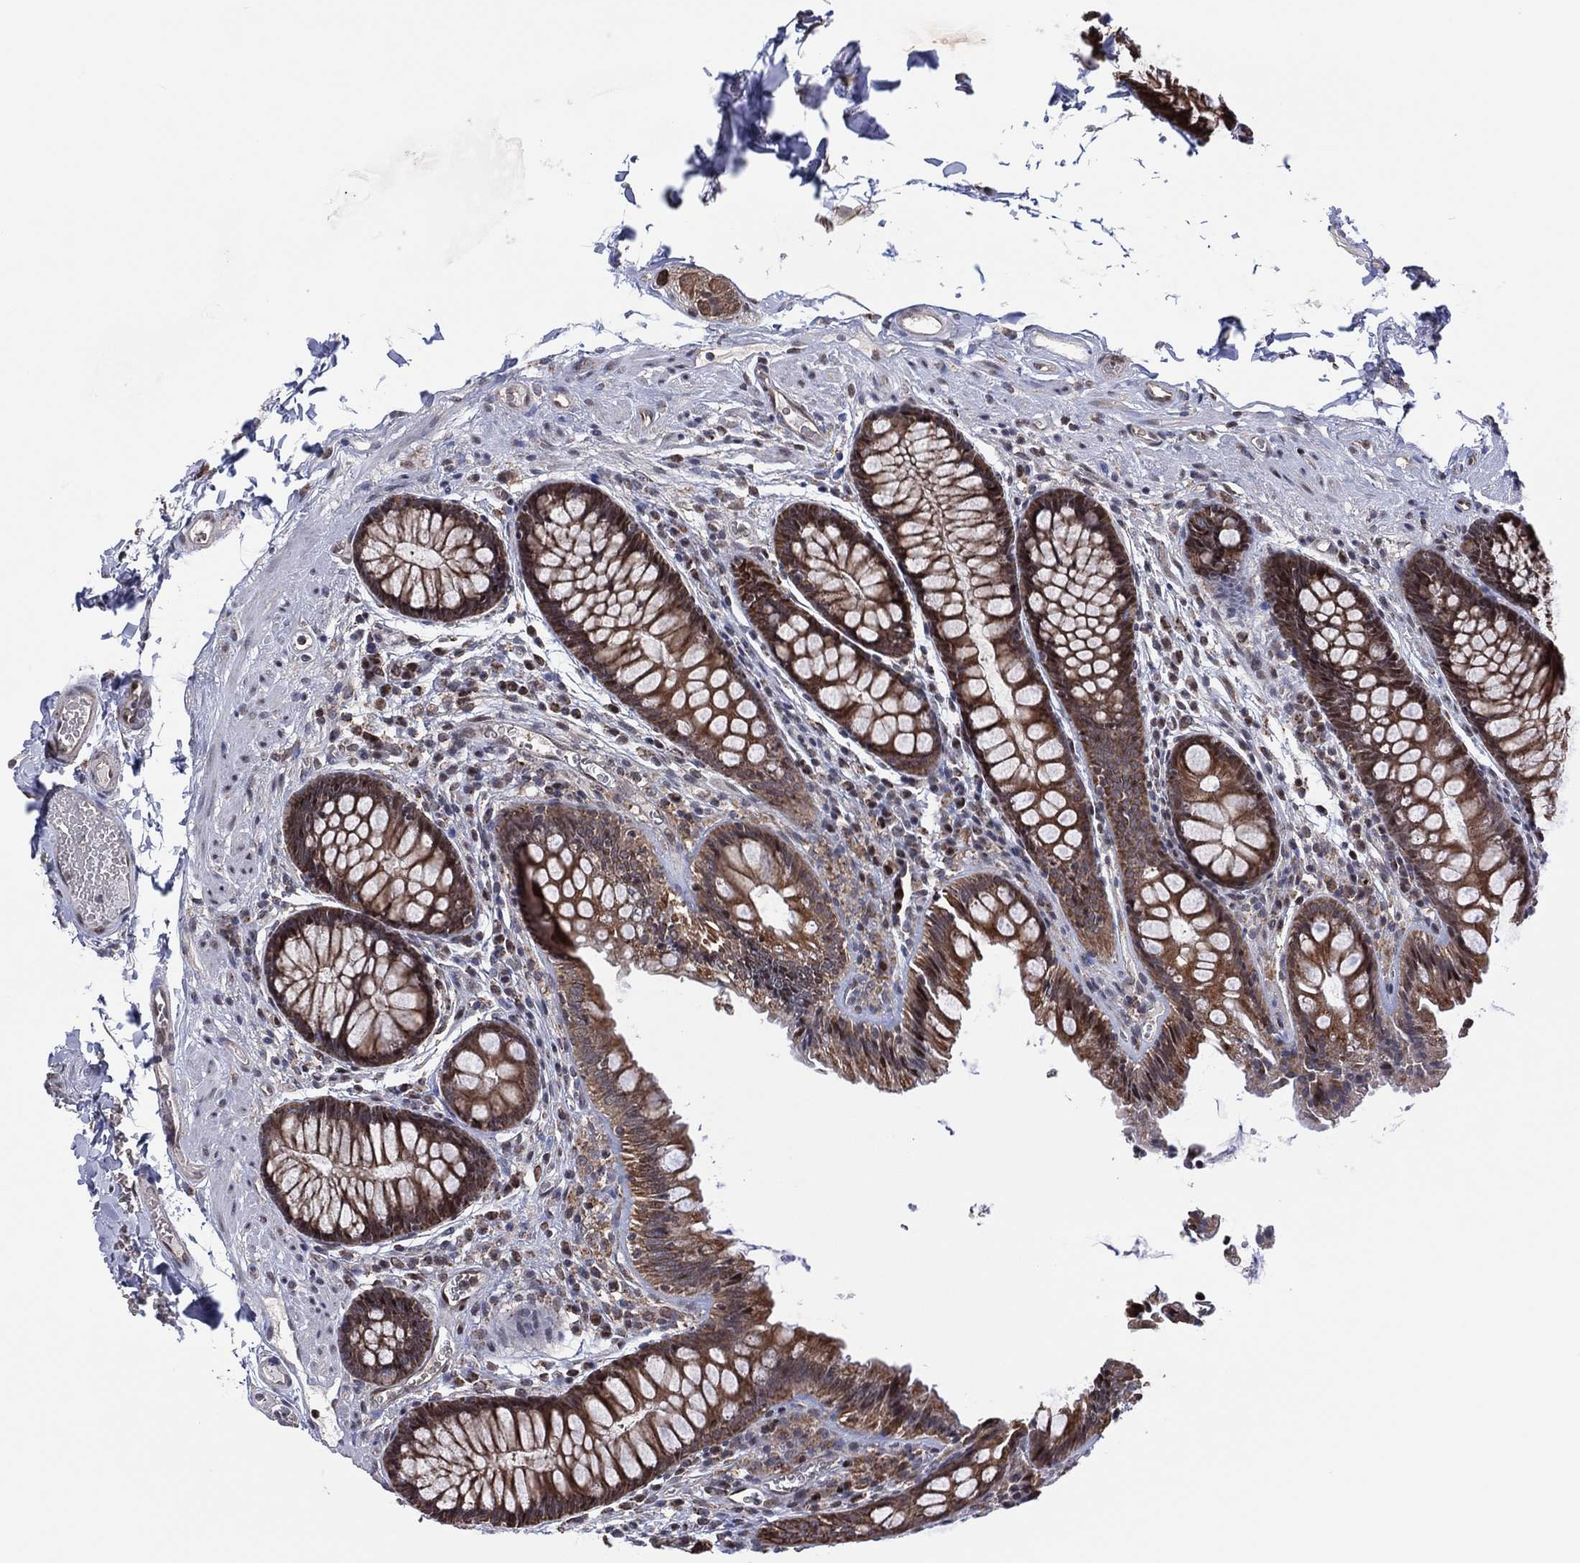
{"staining": {"intensity": "negative", "quantity": "none", "location": "none"}, "tissue": "colon", "cell_type": "Endothelial cells", "image_type": "normal", "snomed": [{"axis": "morphology", "description": "Normal tissue, NOS"}, {"axis": "topography", "description": "Colon"}], "caption": "Immunohistochemistry (IHC) histopathology image of unremarkable colon: colon stained with DAB (3,3'-diaminobenzidine) demonstrates no significant protein expression in endothelial cells. (Stains: DAB immunohistochemistry (IHC) with hematoxylin counter stain, Microscopy: brightfield microscopy at high magnification).", "gene": "PIDD1", "patient": {"sex": "female", "age": 86}}